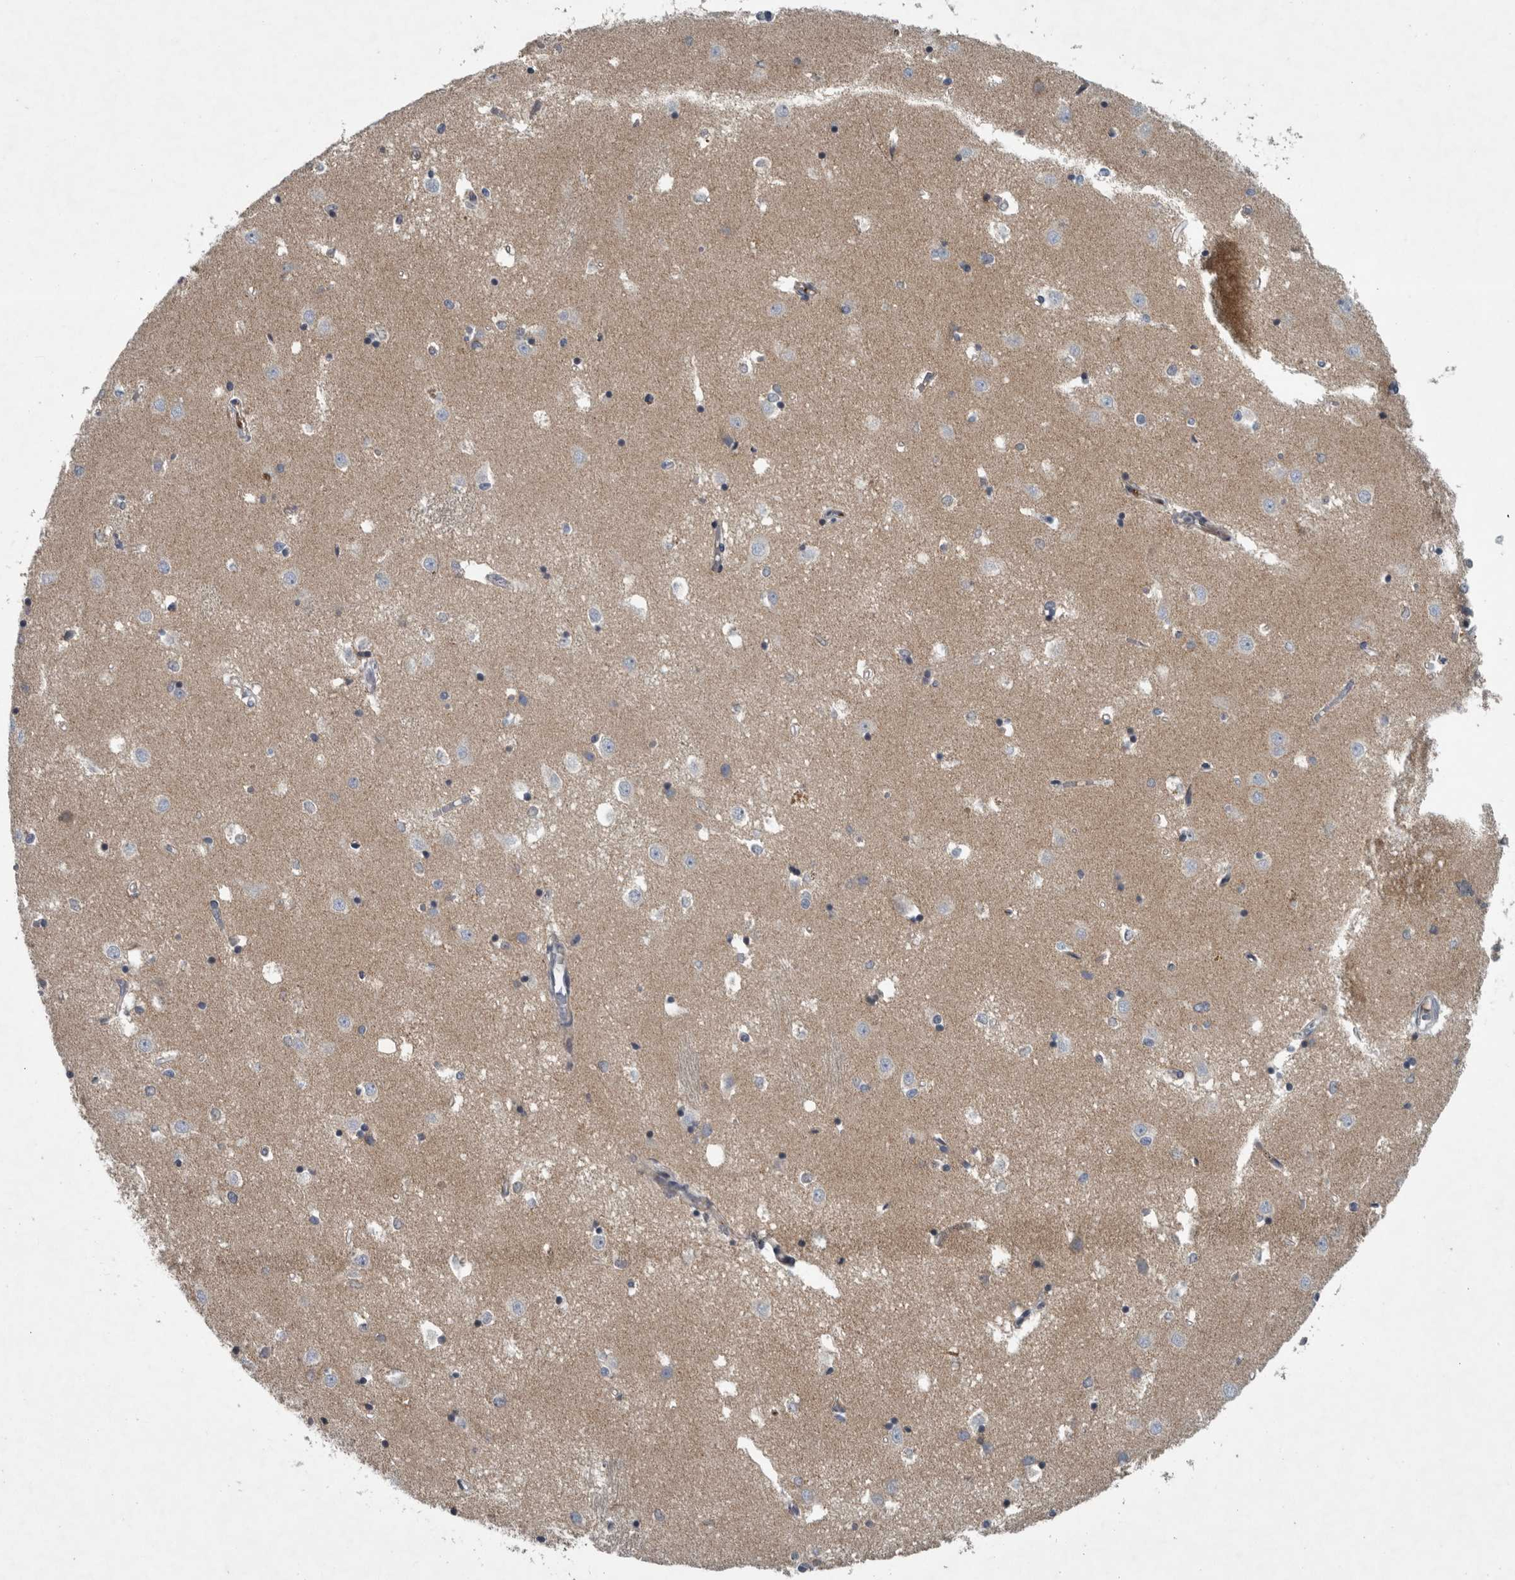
{"staining": {"intensity": "moderate", "quantity": "<25%", "location": "cytoplasmic/membranous"}, "tissue": "caudate", "cell_type": "Glial cells", "image_type": "normal", "snomed": [{"axis": "morphology", "description": "Normal tissue, NOS"}, {"axis": "topography", "description": "Lateral ventricle wall"}], "caption": "Glial cells show moderate cytoplasmic/membranous staining in approximately <25% of cells in unremarkable caudate.", "gene": "MPP3", "patient": {"sex": "male", "age": 45}}